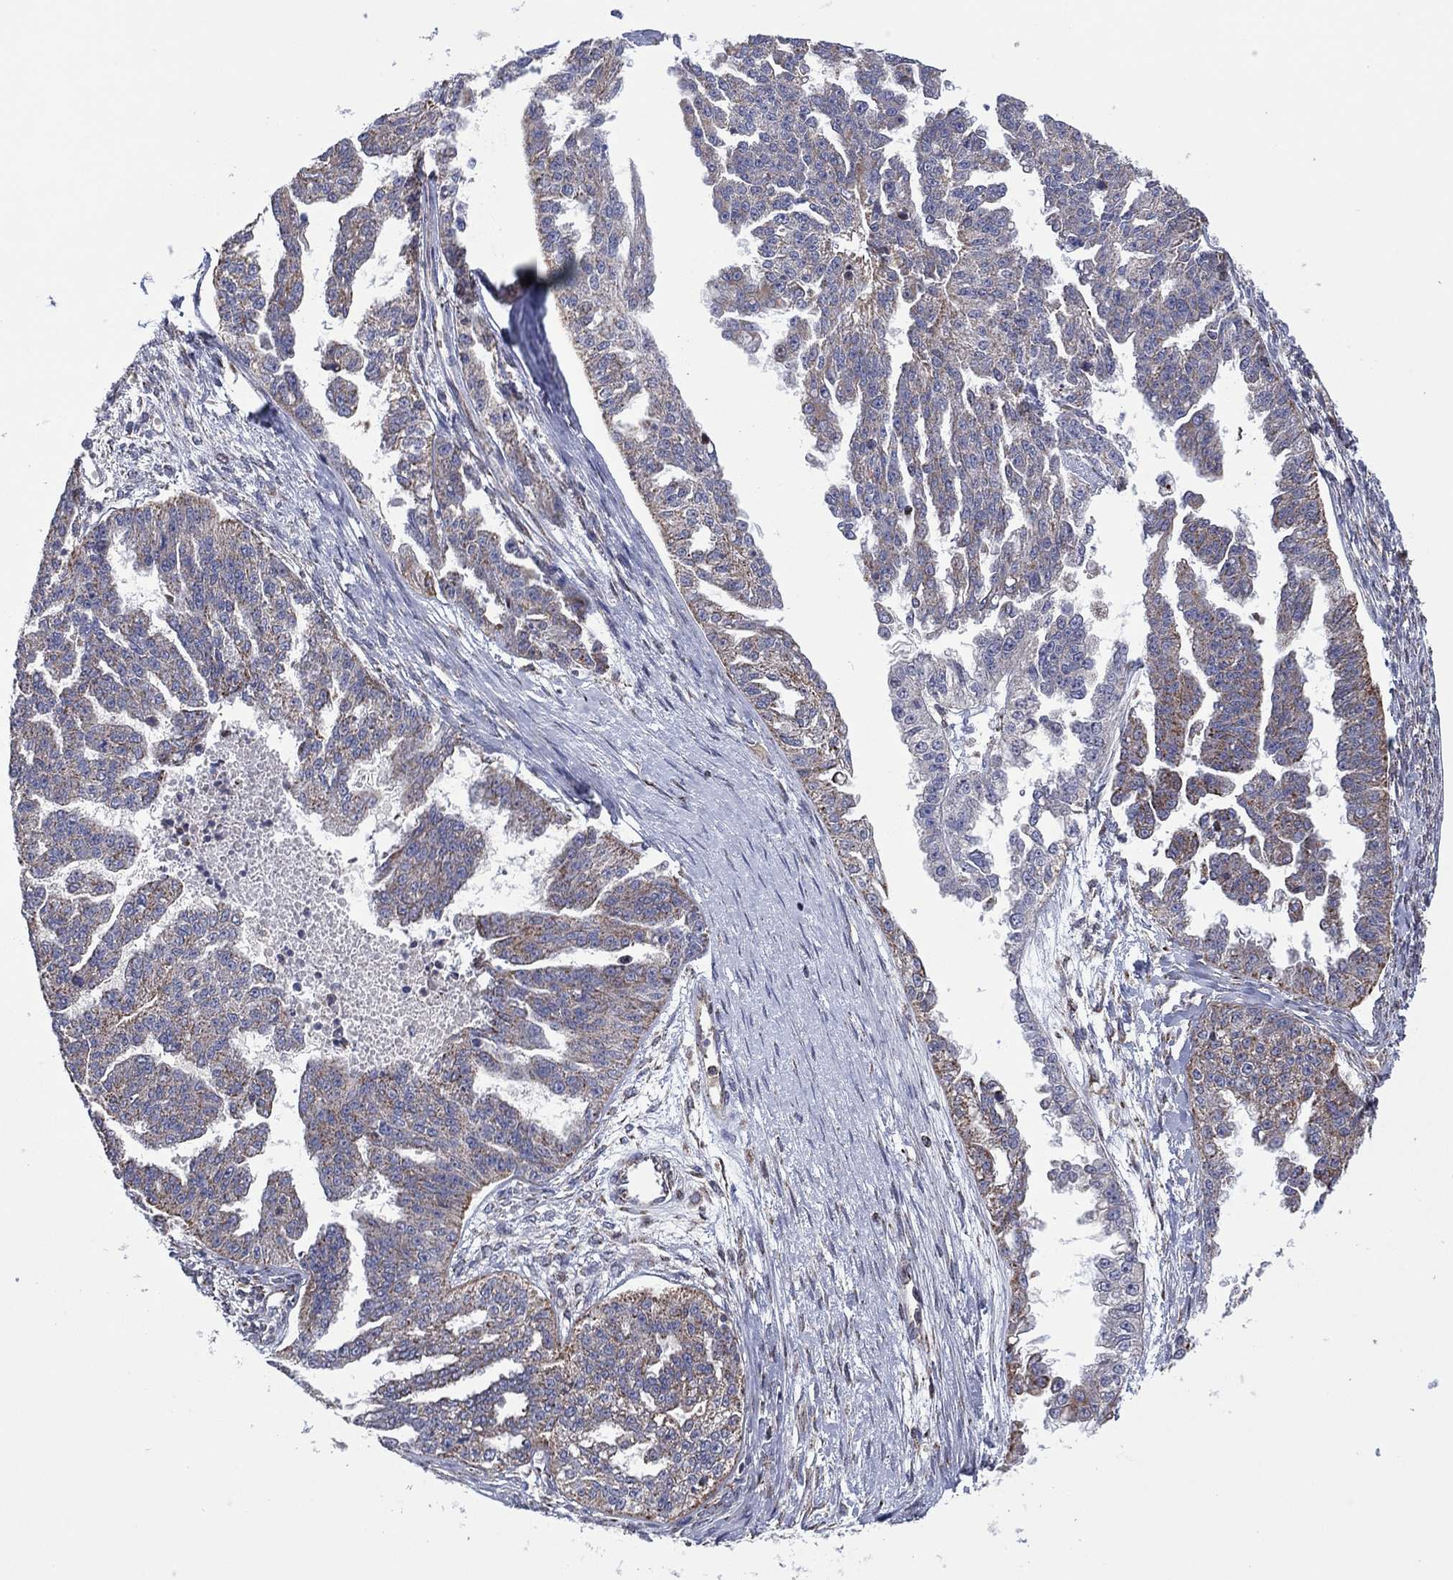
{"staining": {"intensity": "negative", "quantity": "none", "location": "none"}, "tissue": "ovarian cancer", "cell_type": "Tumor cells", "image_type": "cancer", "snomed": [{"axis": "morphology", "description": "Cystadenocarcinoma, serous, NOS"}, {"axis": "topography", "description": "Ovary"}], "caption": "This histopathology image is of ovarian cancer (serous cystadenocarcinoma) stained with immunohistochemistry to label a protein in brown with the nuclei are counter-stained blue. There is no expression in tumor cells.", "gene": "PIDD1", "patient": {"sex": "female", "age": 58}}